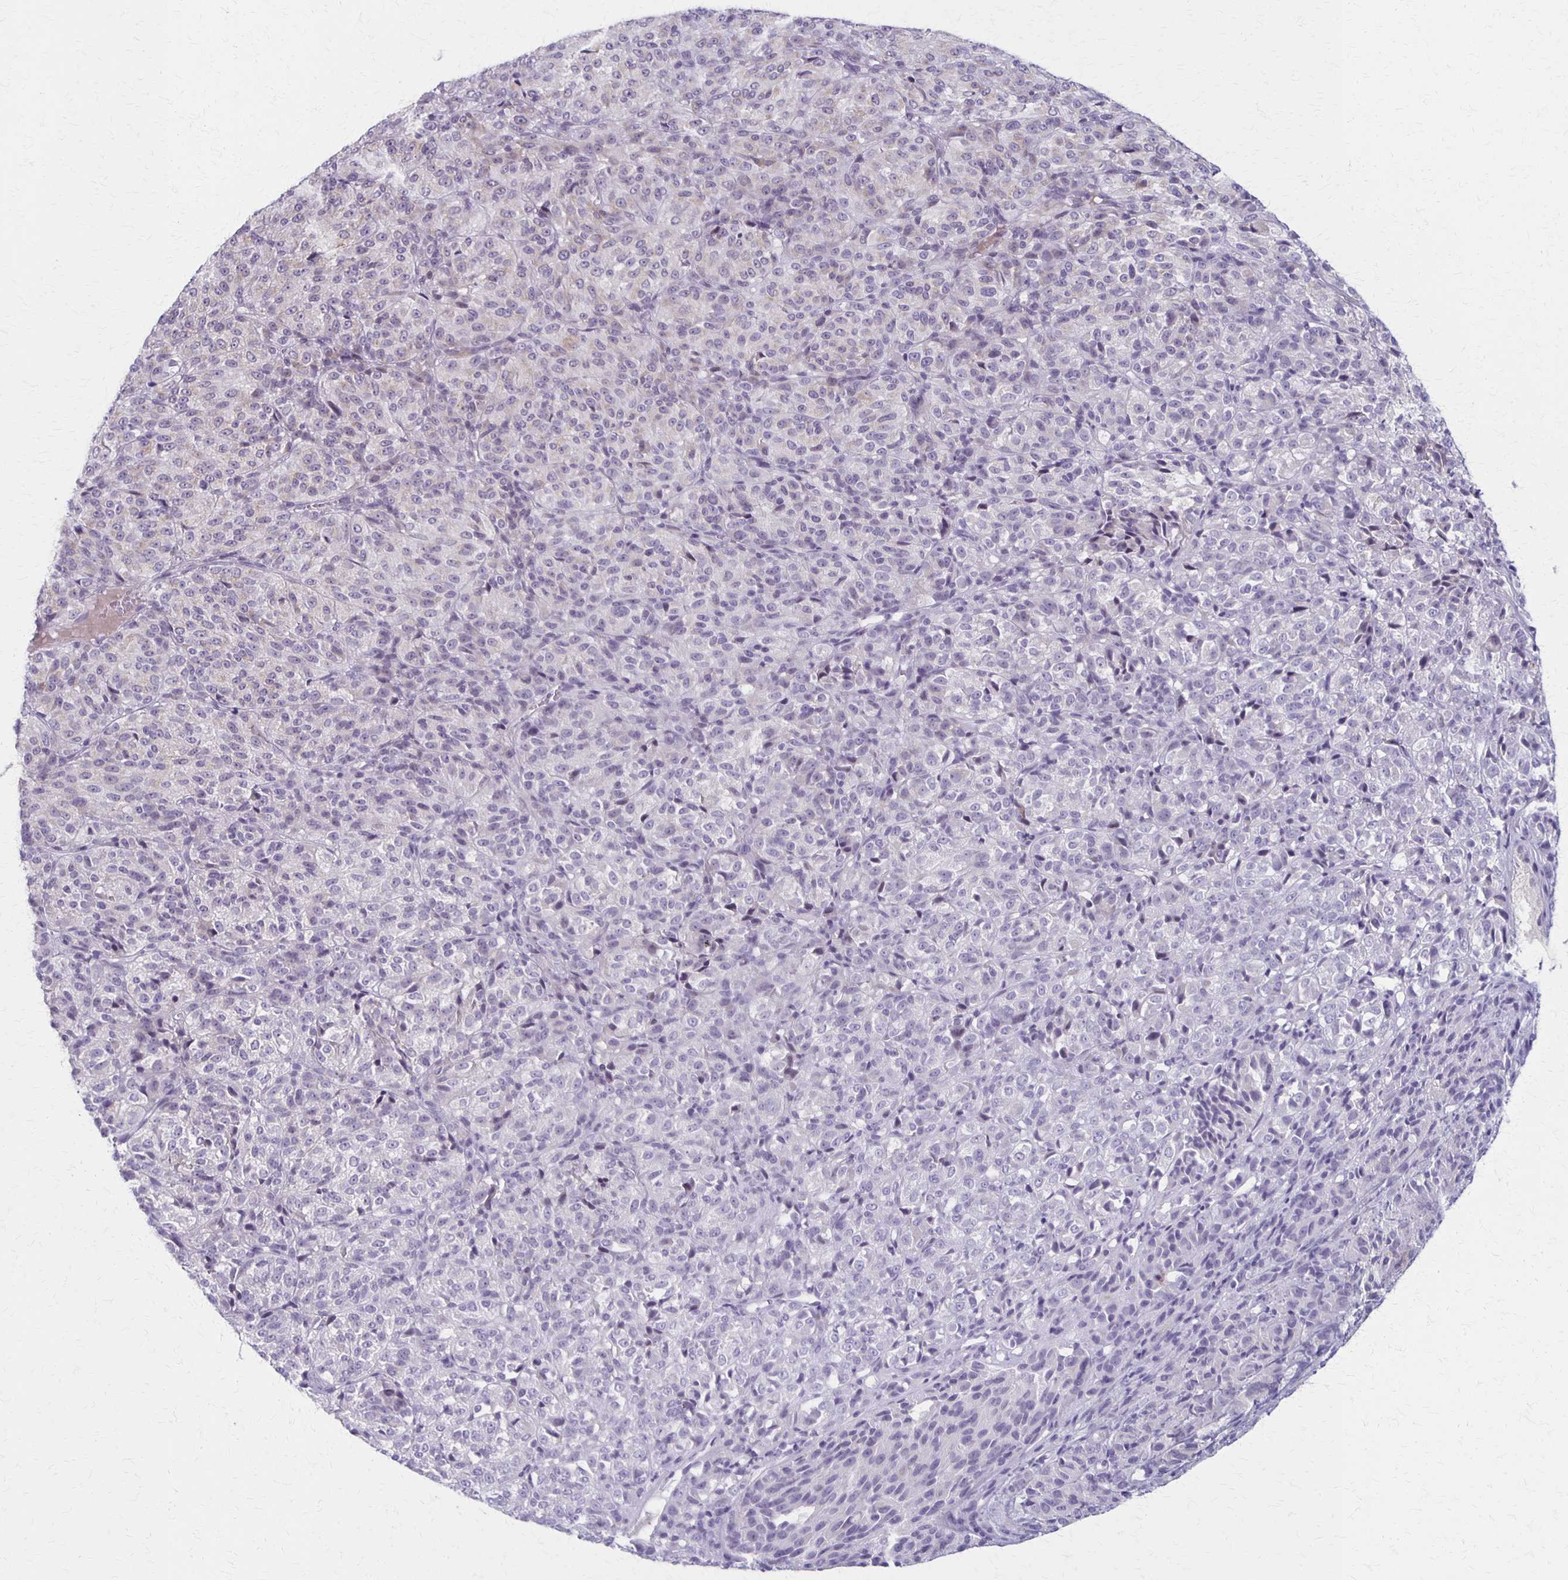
{"staining": {"intensity": "negative", "quantity": "none", "location": "none"}, "tissue": "melanoma", "cell_type": "Tumor cells", "image_type": "cancer", "snomed": [{"axis": "morphology", "description": "Malignant melanoma, Metastatic site"}, {"axis": "topography", "description": "Brain"}], "caption": "Tumor cells are negative for brown protein staining in melanoma.", "gene": "SLC35E2B", "patient": {"sex": "female", "age": 56}}